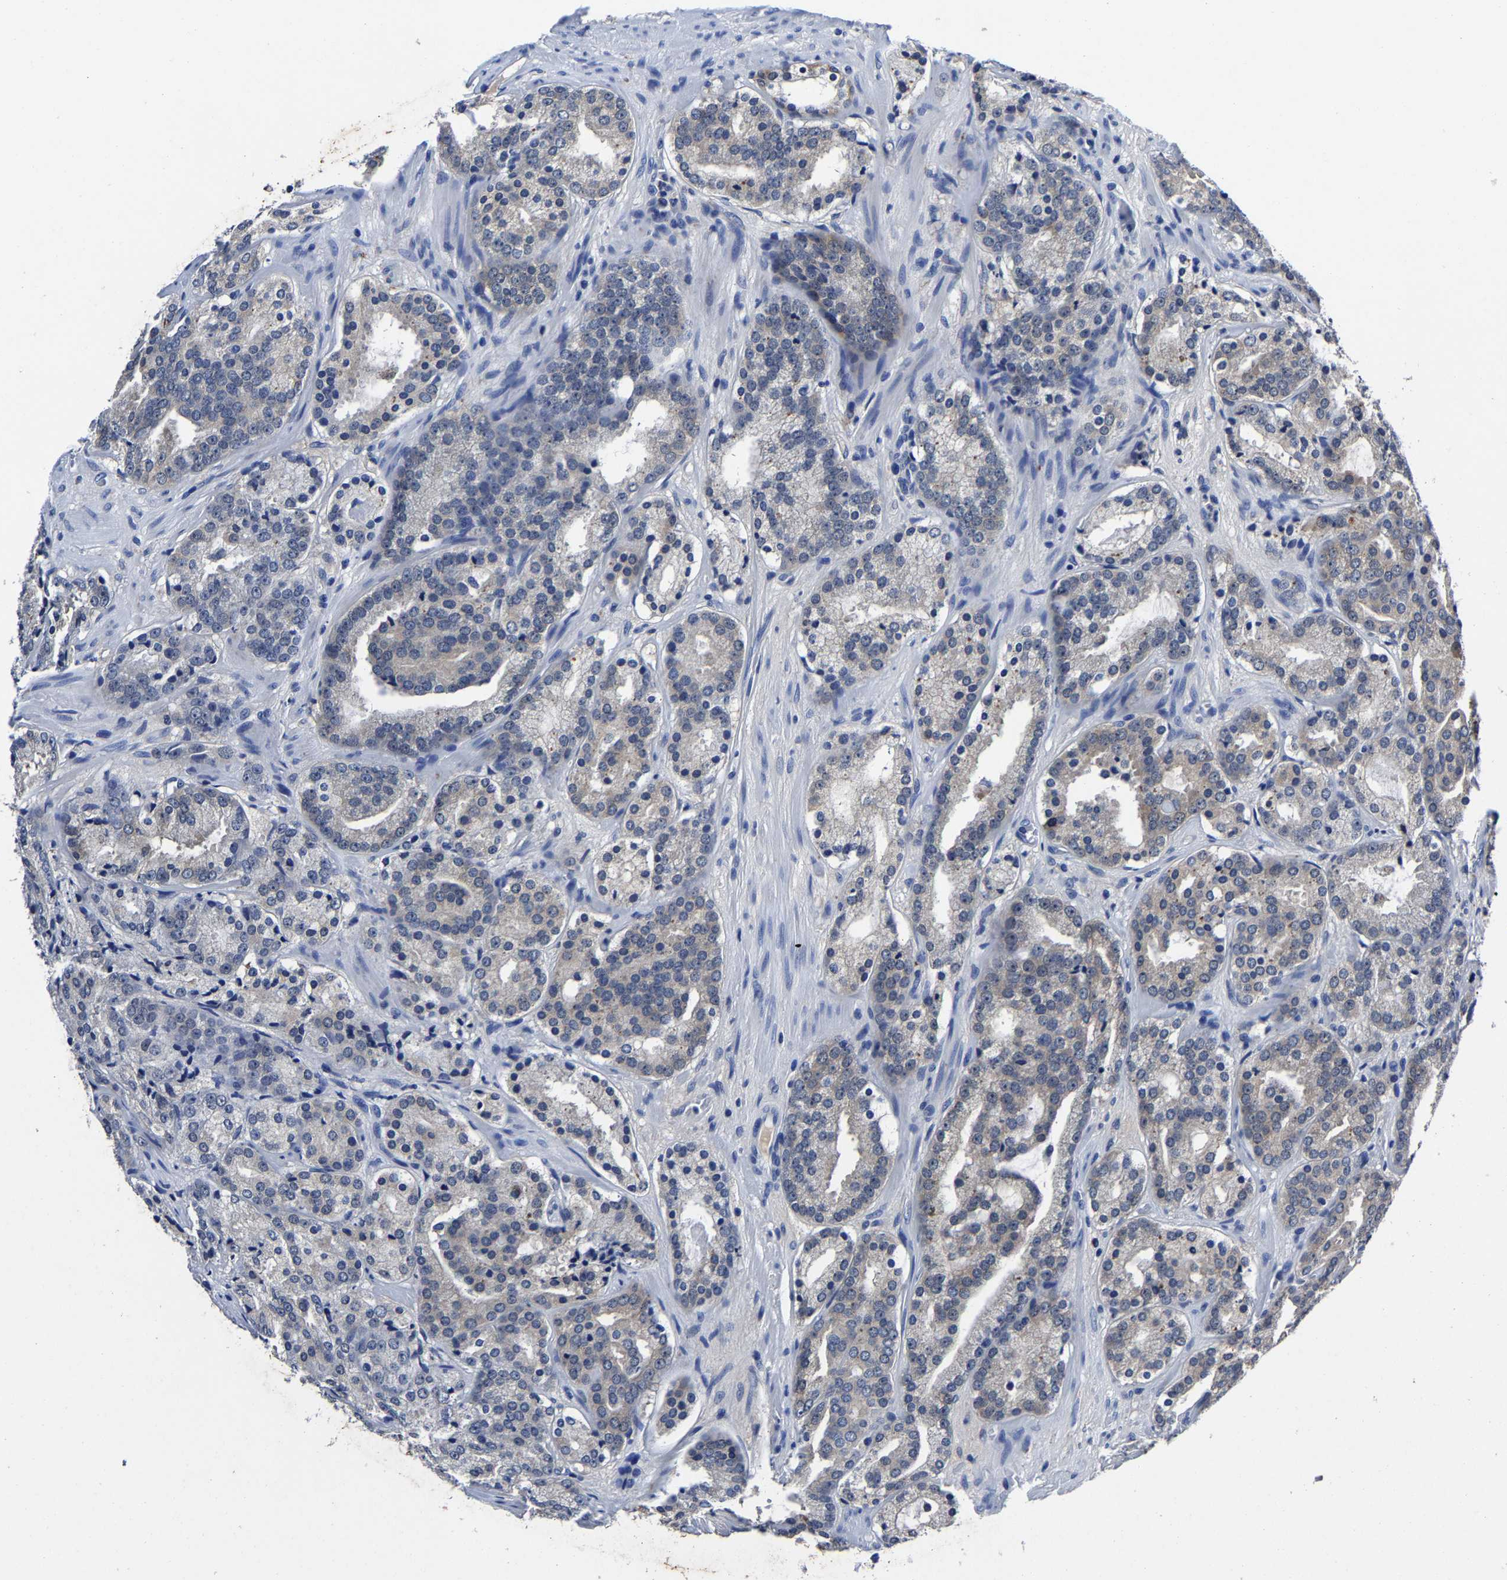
{"staining": {"intensity": "moderate", "quantity": "<25%", "location": "cytoplasmic/membranous"}, "tissue": "prostate cancer", "cell_type": "Tumor cells", "image_type": "cancer", "snomed": [{"axis": "morphology", "description": "Adenocarcinoma, Low grade"}, {"axis": "topography", "description": "Prostate"}], "caption": "Immunohistochemical staining of prostate cancer (adenocarcinoma (low-grade)) displays low levels of moderate cytoplasmic/membranous protein positivity in about <25% of tumor cells.", "gene": "PSPH", "patient": {"sex": "male", "age": 69}}